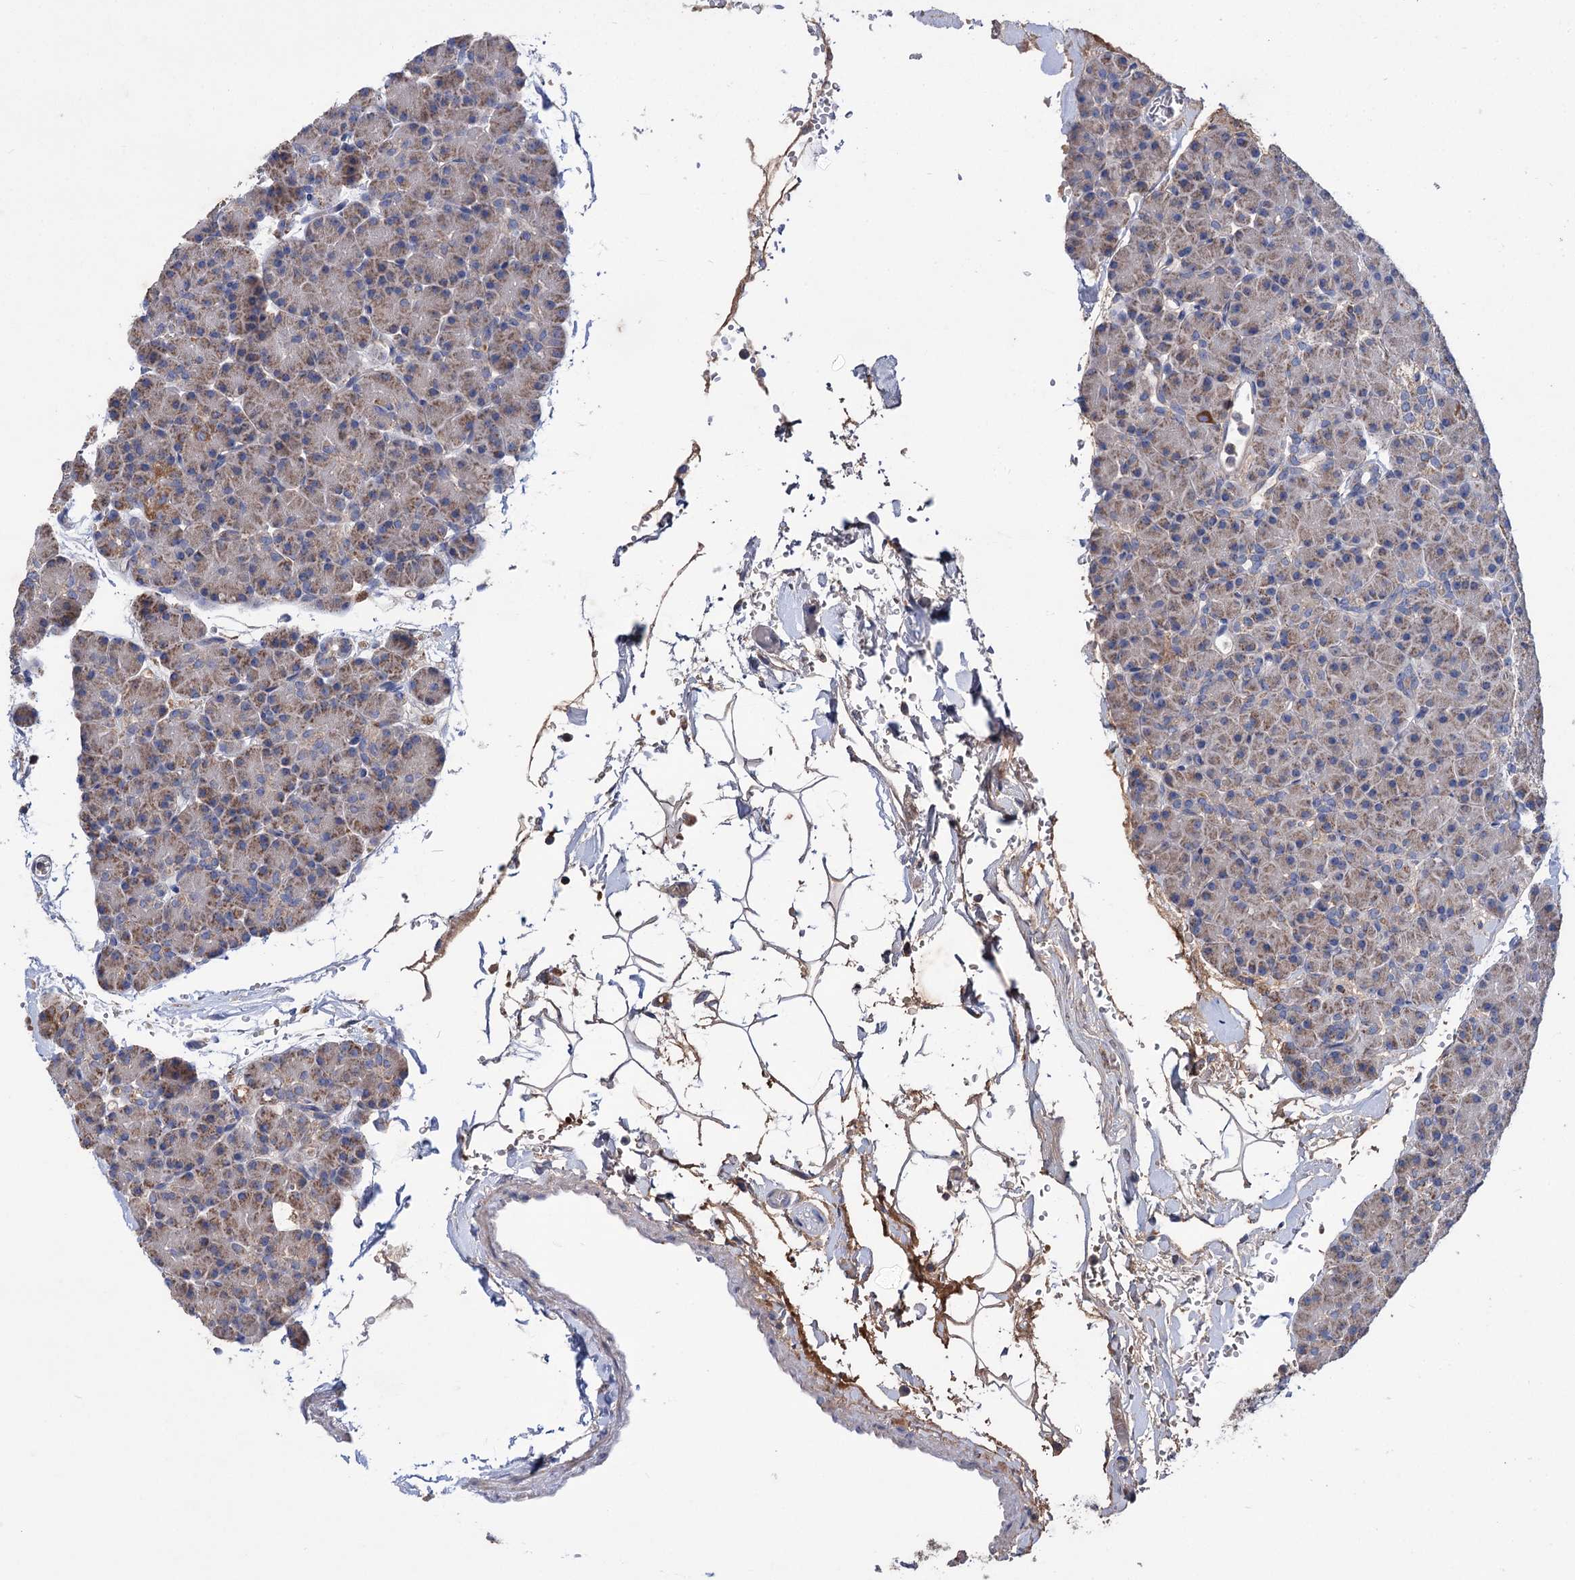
{"staining": {"intensity": "weak", "quantity": "25%-75%", "location": "cytoplasmic/membranous"}, "tissue": "pancreas", "cell_type": "Exocrine glandular cells", "image_type": "normal", "snomed": [{"axis": "morphology", "description": "Normal tissue, NOS"}, {"axis": "topography", "description": "Pancreas"}], "caption": "Immunohistochemistry (IHC) of unremarkable human pancreas exhibits low levels of weak cytoplasmic/membranous positivity in approximately 25%-75% of exocrine glandular cells.", "gene": "CLPB", "patient": {"sex": "female", "age": 43}}